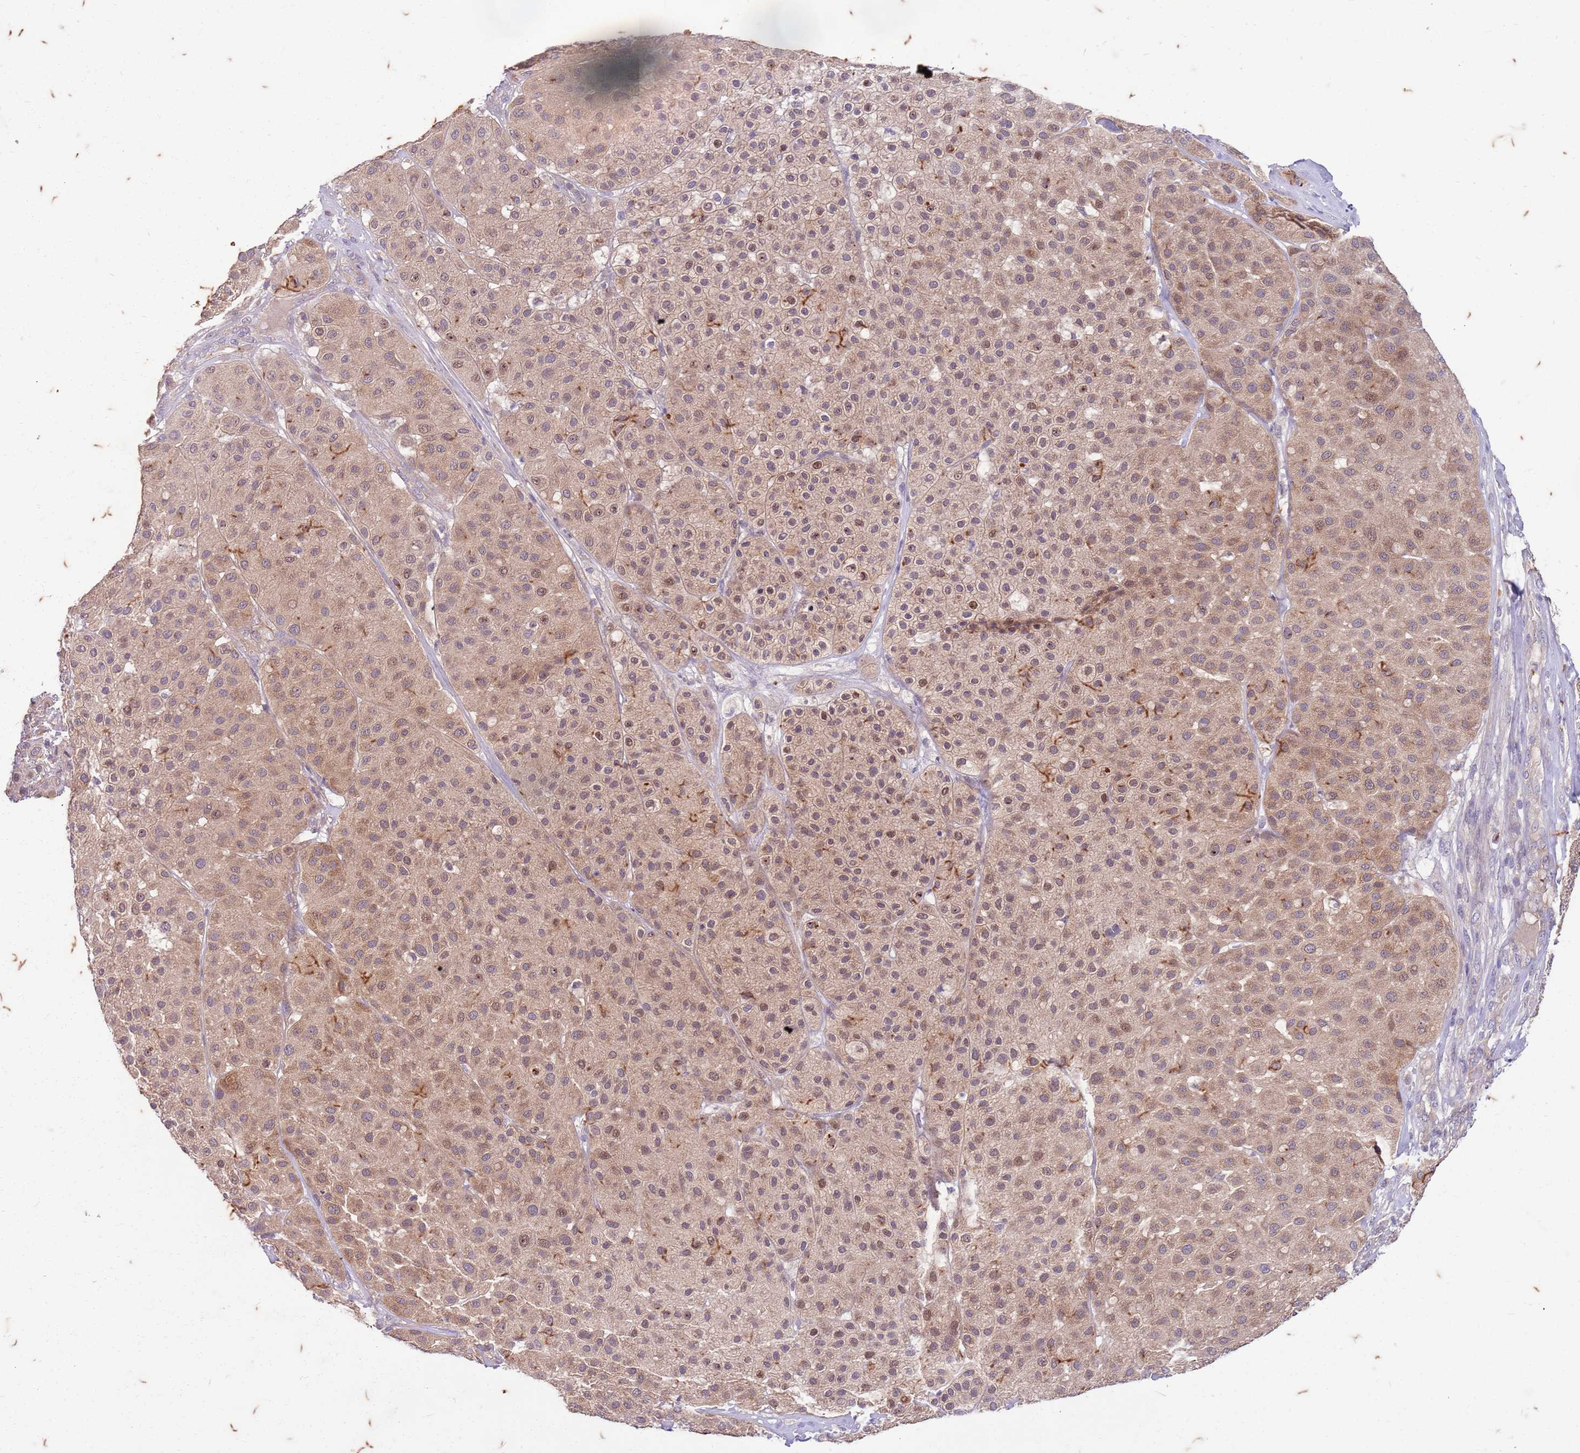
{"staining": {"intensity": "weak", "quantity": ">75%", "location": "cytoplasmic/membranous,nuclear"}, "tissue": "melanoma", "cell_type": "Tumor cells", "image_type": "cancer", "snomed": [{"axis": "morphology", "description": "Malignant melanoma, Metastatic site"}, {"axis": "topography", "description": "Smooth muscle"}], "caption": "Melanoma tissue exhibits weak cytoplasmic/membranous and nuclear expression in about >75% of tumor cells, visualized by immunohistochemistry.", "gene": "RAPGEF3", "patient": {"sex": "male", "age": 41}}